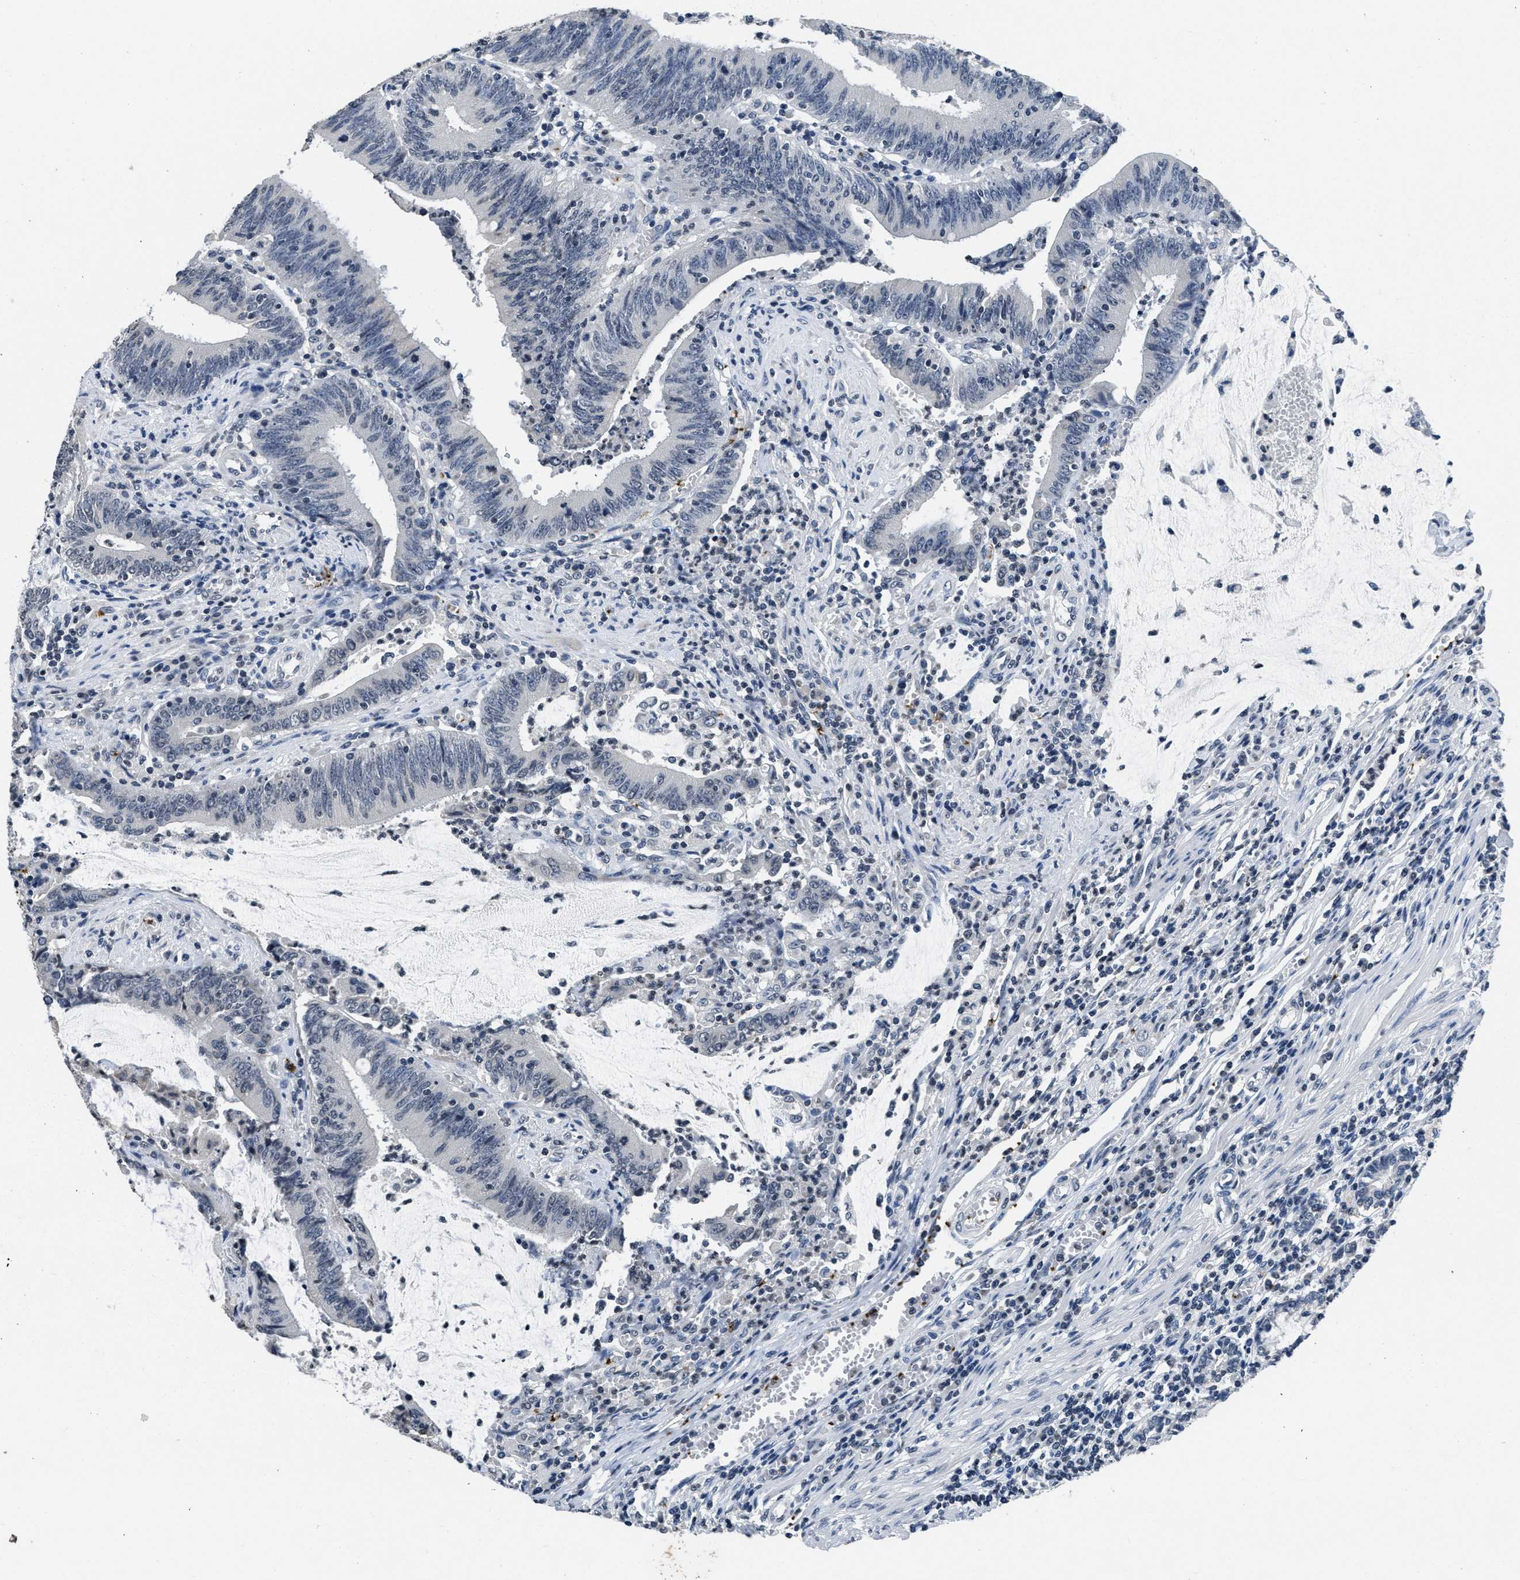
{"staining": {"intensity": "negative", "quantity": "none", "location": "none"}, "tissue": "colorectal cancer", "cell_type": "Tumor cells", "image_type": "cancer", "snomed": [{"axis": "morphology", "description": "Normal tissue, NOS"}, {"axis": "morphology", "description": "Adenocarcinoma, NOS"}, {"axis": "topography", "description": "Rectum"}], "caption": "IHC image of neoplastic tissue: colorectal cancer (adenocarcinoma) stained with DAB (3,3'-diaminobenzidine) demonstrates no significant protein positivity in tumor cells.", "gene": "ITGA2B", "patient": {"sex": "female", "age": 66}}